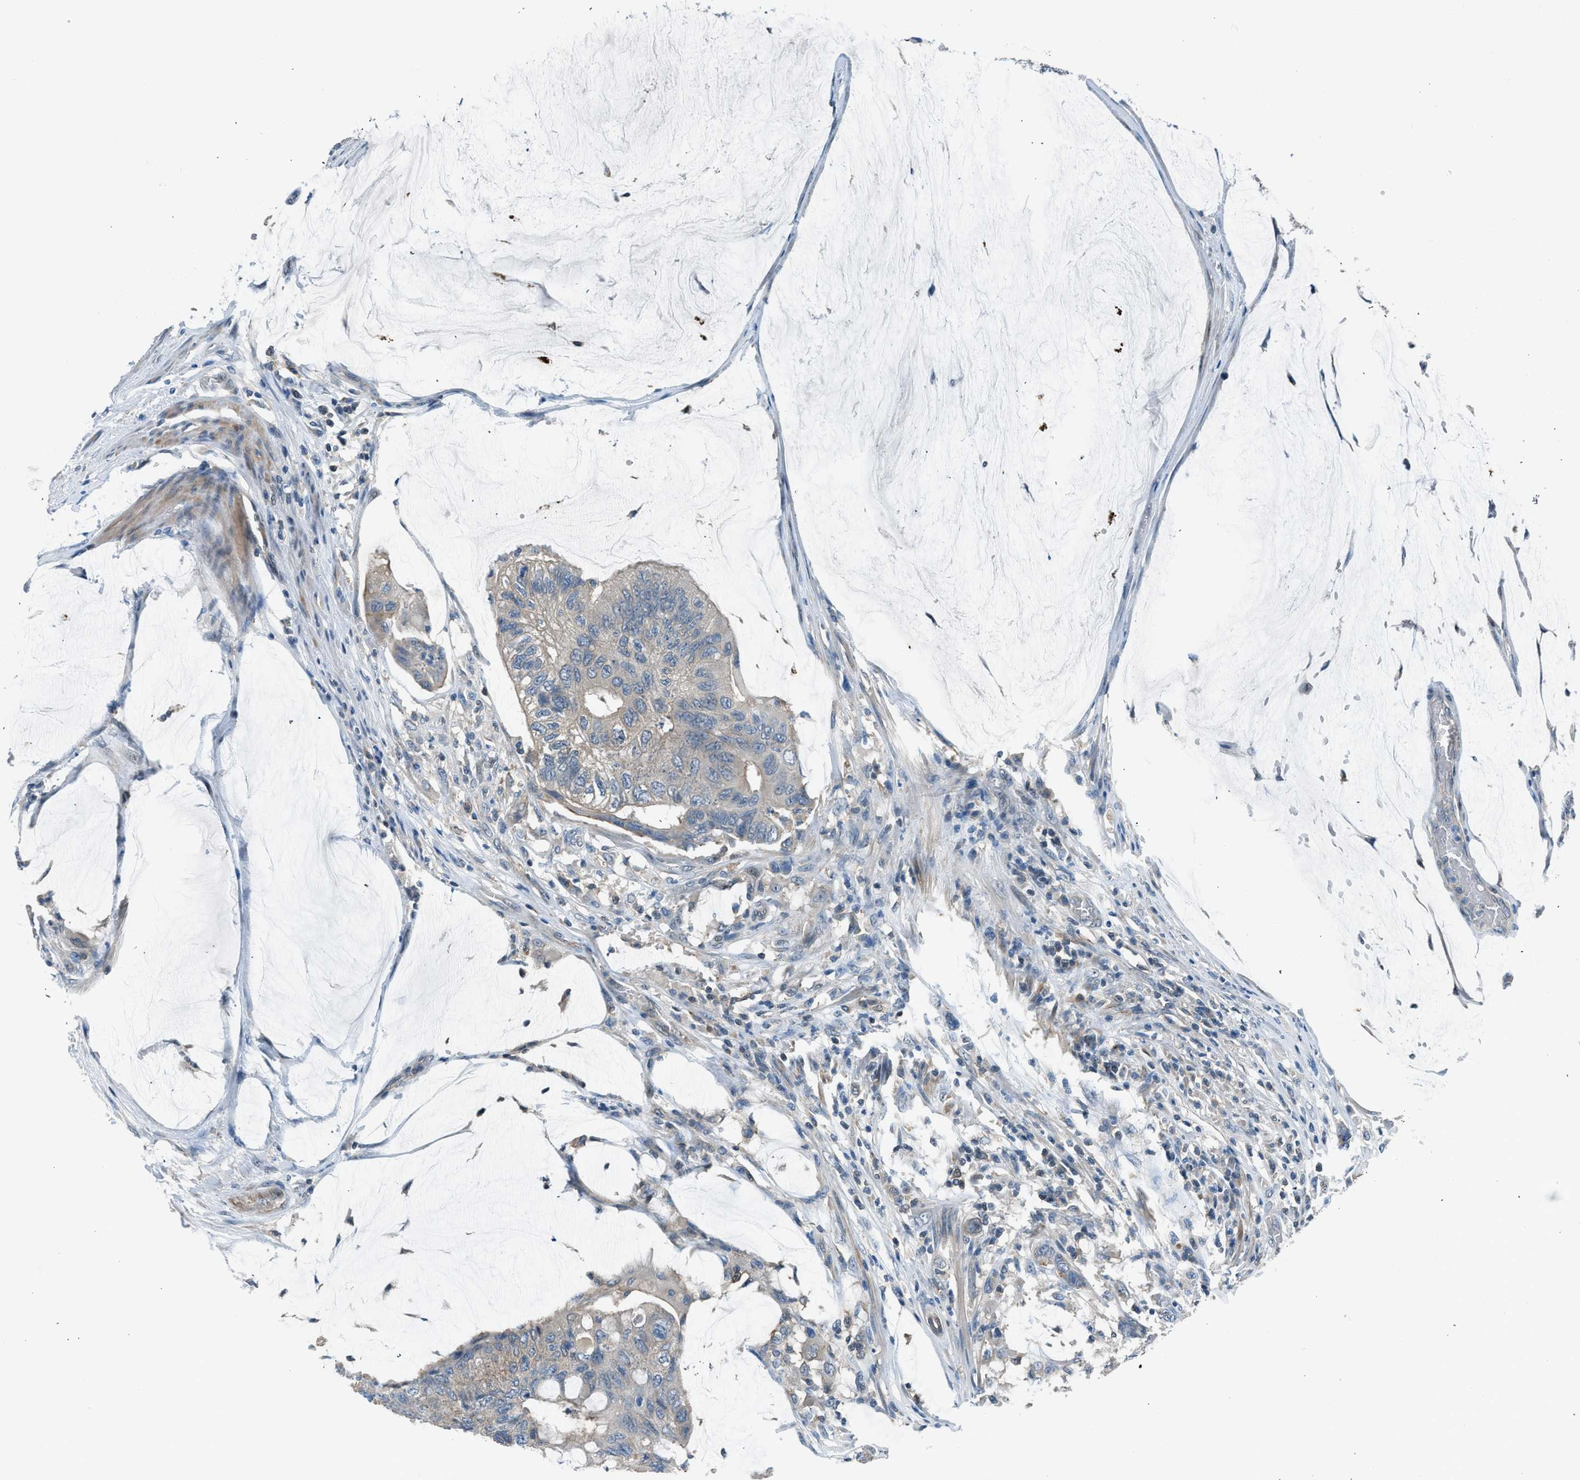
{"staining": {"intensity": "weak", "quantity": "25%-75%", "location": "cytoplasmic/membranous"}, "tissue": "colorectal cancer", "cell_type": "Tumor cells", "image_type": "cancer", "snomed": [{"axis": "morphology", "description": "Normal tissue, NOS"}, {"axis": "morphology", "description": "Adenocarcinoma, NOS"}, {"axis": "topography", "description": "Rectum"}], "caption": "A histopathology image of colorectal cancer (adenocarcinoma) stained for a protein demonstrates weak cytoplasmic/membranous brown staining in tumor cells.", "gene": "LMLN", "patient": {"sex": "male", "age": 92}}